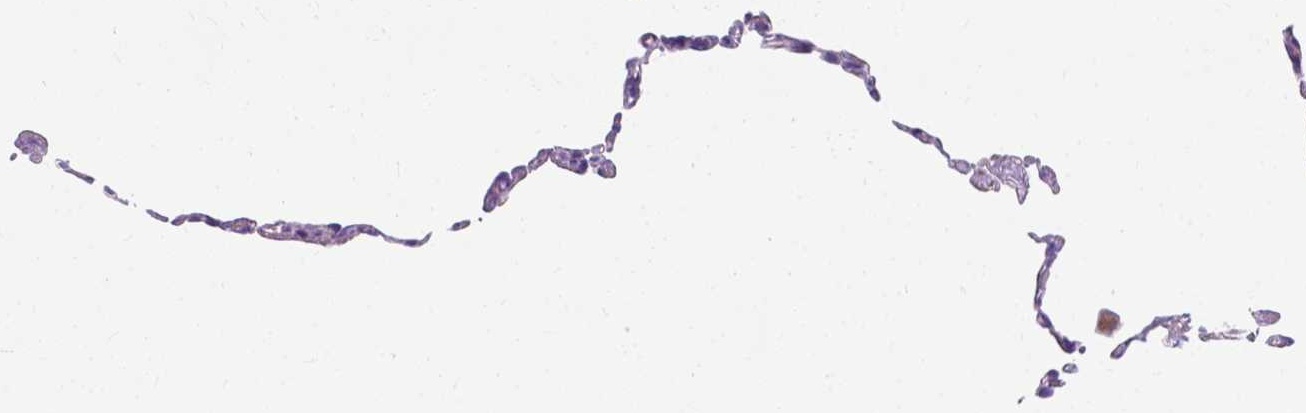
{"staining": {"intensity": "negative", "quantity": "none", "location": "none"}, "tissue": "lung", "cell_type": "Alveolar cells", "image_type": "normal", "snomed": [{"axis": "morphology", "description": "Normal tissue, NOS"}, {"axis": "topography", "description": "Lung"}], "caption": "Alveolar cells are negative for protein expression in normal human lung. (DAB (3,3'-diaminobenzidine) immunohistochemistry visualized using brightfield microscopy, high magnification).", "gene": "MYH15", "patient": {"sex": "female", "age": 57}}